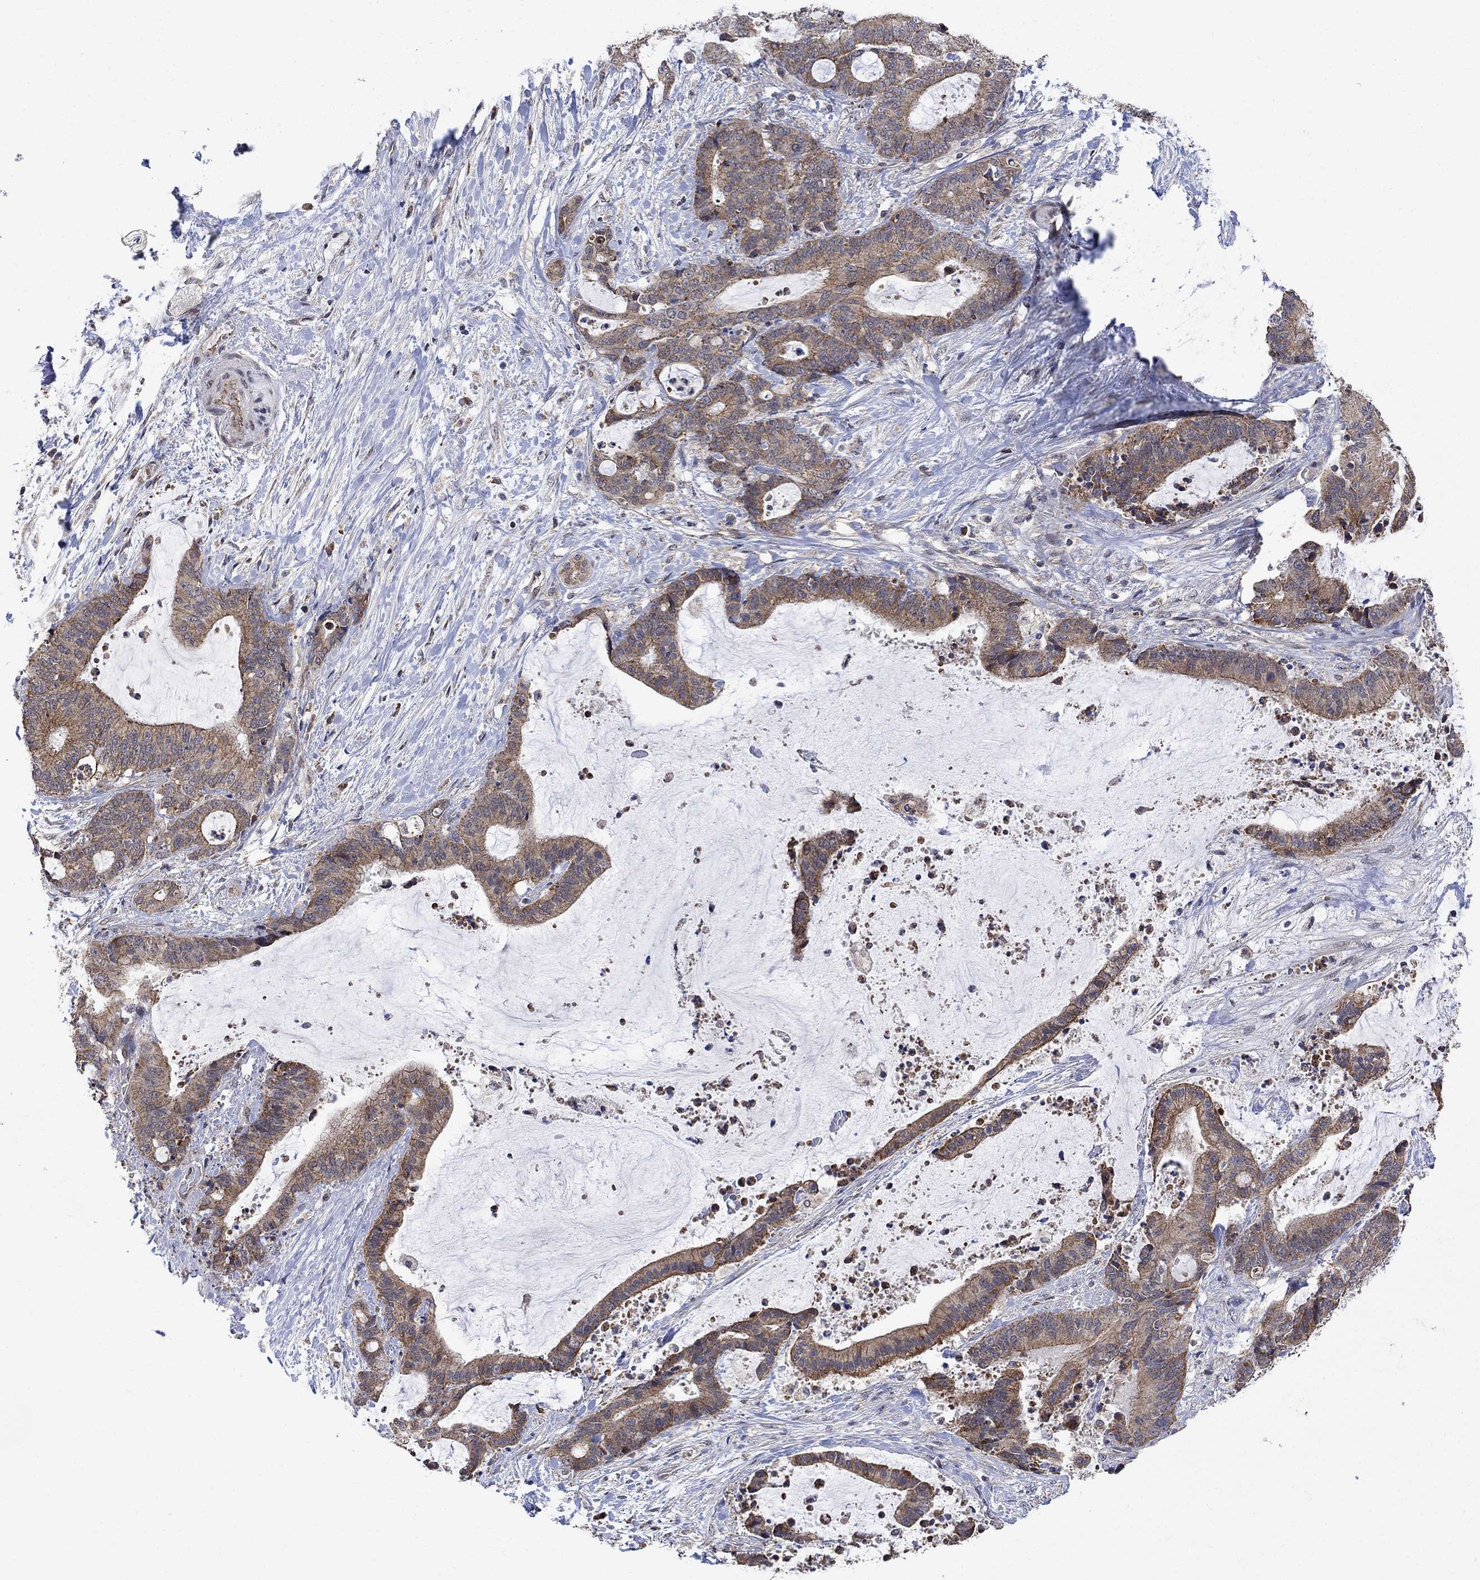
{"staining": {"intensity": "moderate", "quantity": ">75%", "location": "cytoplasmic/membranous"}, "tissue": "liver cancer", "cell_type": "Tumor cells", "image_type": "cancer", "snomed": [{"axis": "morphology", "description": "Cholangiocarcinoma"}, {"axis": "topography", "description": "Liver"}], "caption": "Liver cholangiocarcinoma tissue shows moderate cytoplasmic/membranous expression in approximately >75% of tumor cells, visualized by immunohistochemistry. The staining is performed using DAB (3,3'-diaminobenzidine) brown chromogen to label protein expression. The nuclei are counter-stained blue using hematoxylin.", "gene": "ANKRA2", "patient": {"sex": "female", "age": 73}}